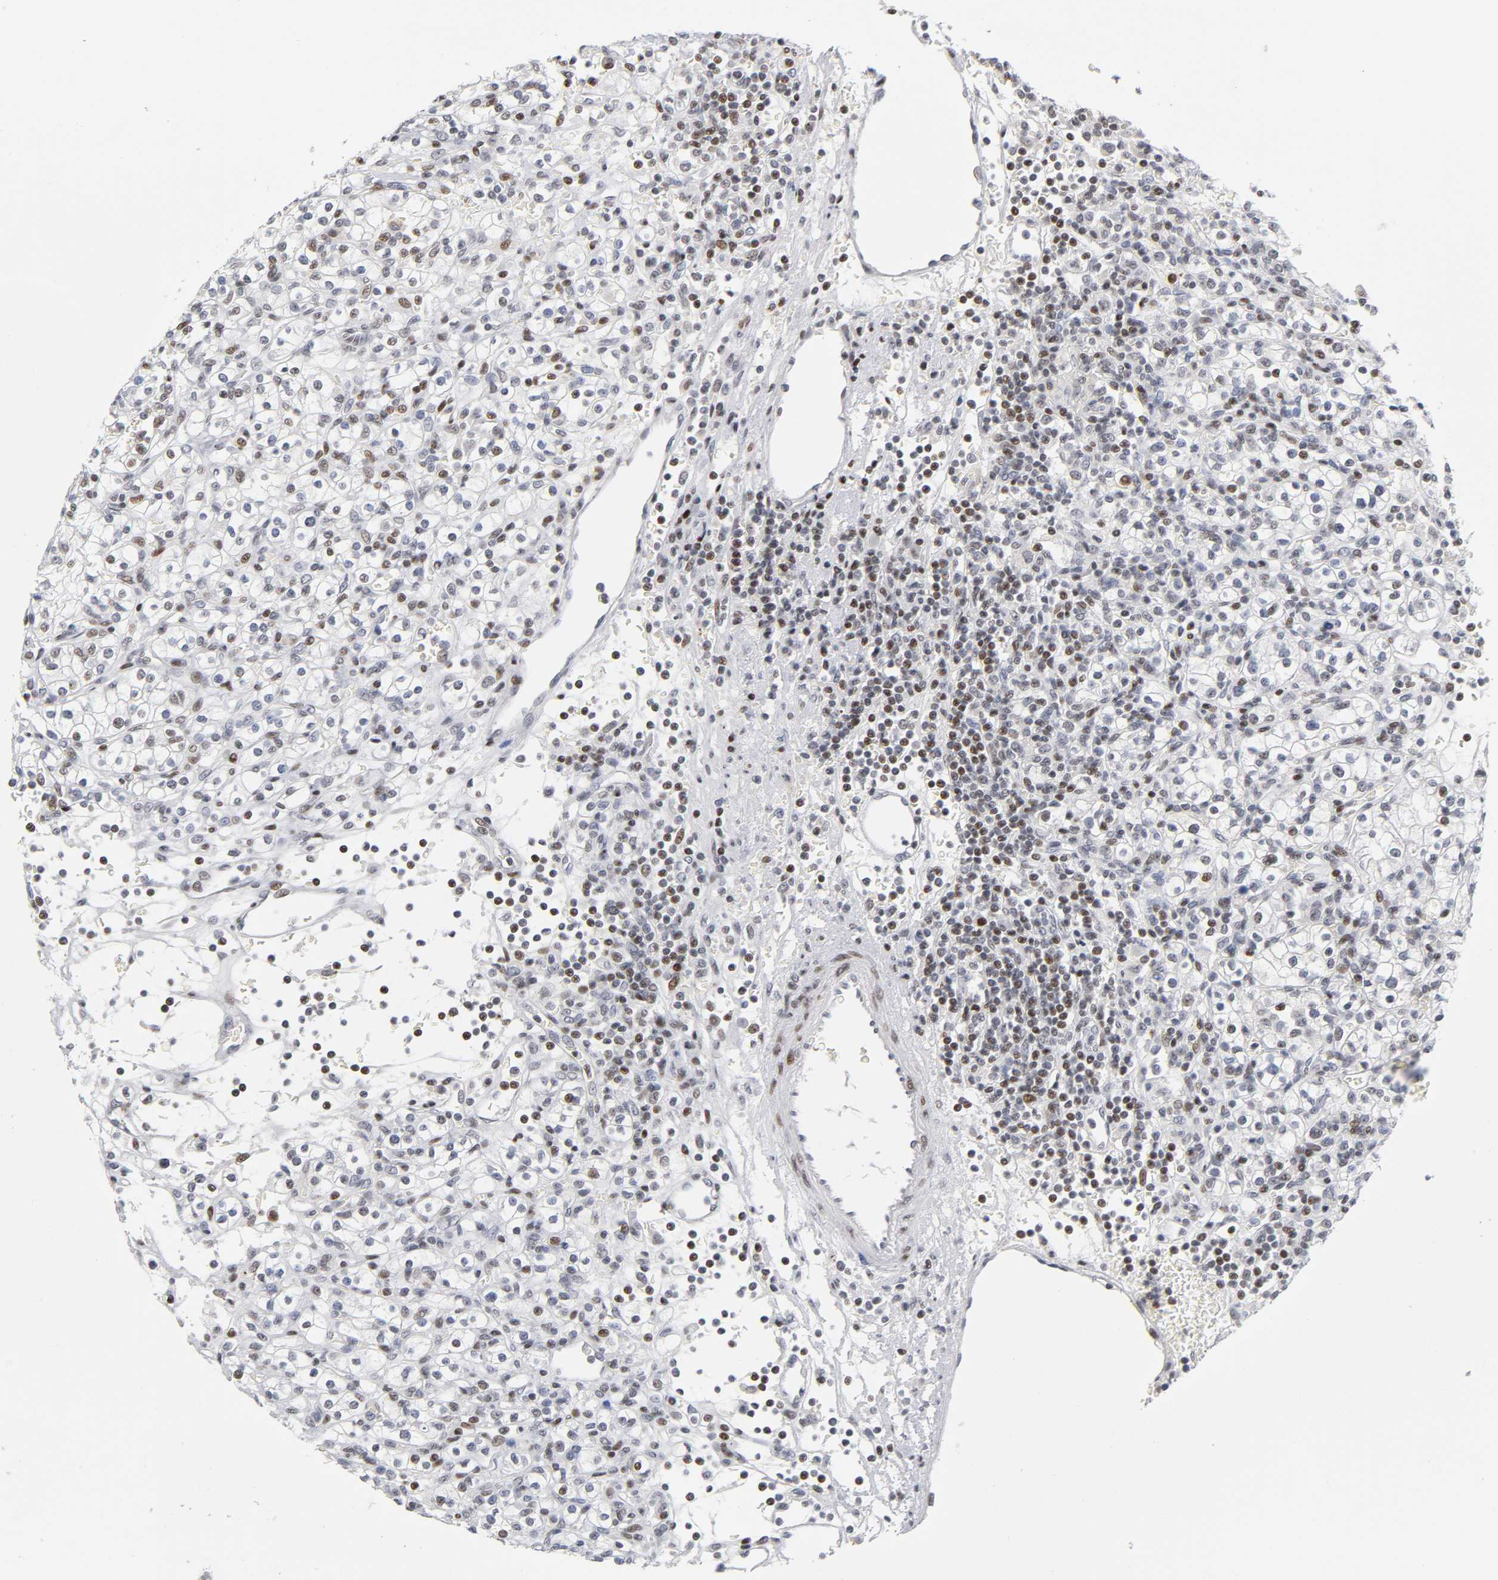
{"staining": {"intensity": "moderate", "quantity": "25%-75%", "location": "nuclear"}, "tissue": "renal cancer", "cell_type": "Tumor cells", "image_type": "cancer", "snomed": [{"axis": "morphology", "description": "Normal tissue, NOS"}, {"axis": "morphology", "description": "Adenocarcinoma, NOS"}, {"axis": "topography", "description": "Kidney"}], "caption": "Immunohistochemical staining of human renal adenocarcinoma displays medium levels of moderate nuclear protein positivity in about 25%-75% of tumor cells.", "gene": "SP3", "patient": {"sex": "female", "age": 55}}